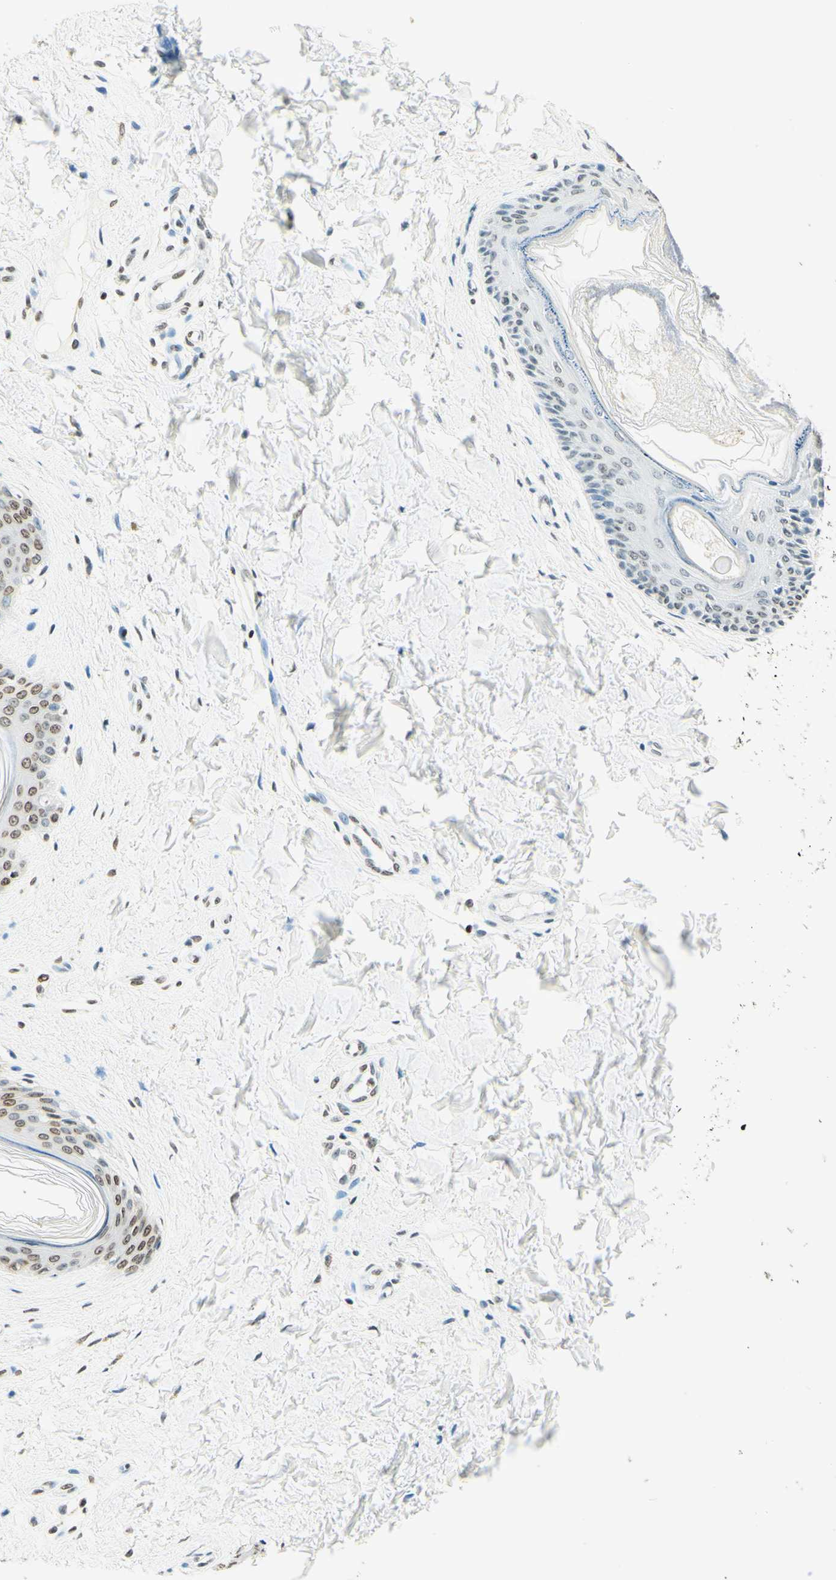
{"staining": {"intensity": "weak", "quantity": ">75%", "location": "nuclear"}, "tissue": "skin", "cell_type": "Fibroblasts", "image_type": "normal", "snomed": [{"axis": "morphology", "description": "Normal tissue, NOS"}, {"axis": "topography", "description": "Skin"}], "caption": "Immunohistochemical staining of benign skin reveals weak nuclear protein positivity in about >75% of fibroblasts.", "gene": "MSH2", "patient": {"sex": "female", "age": 41}}